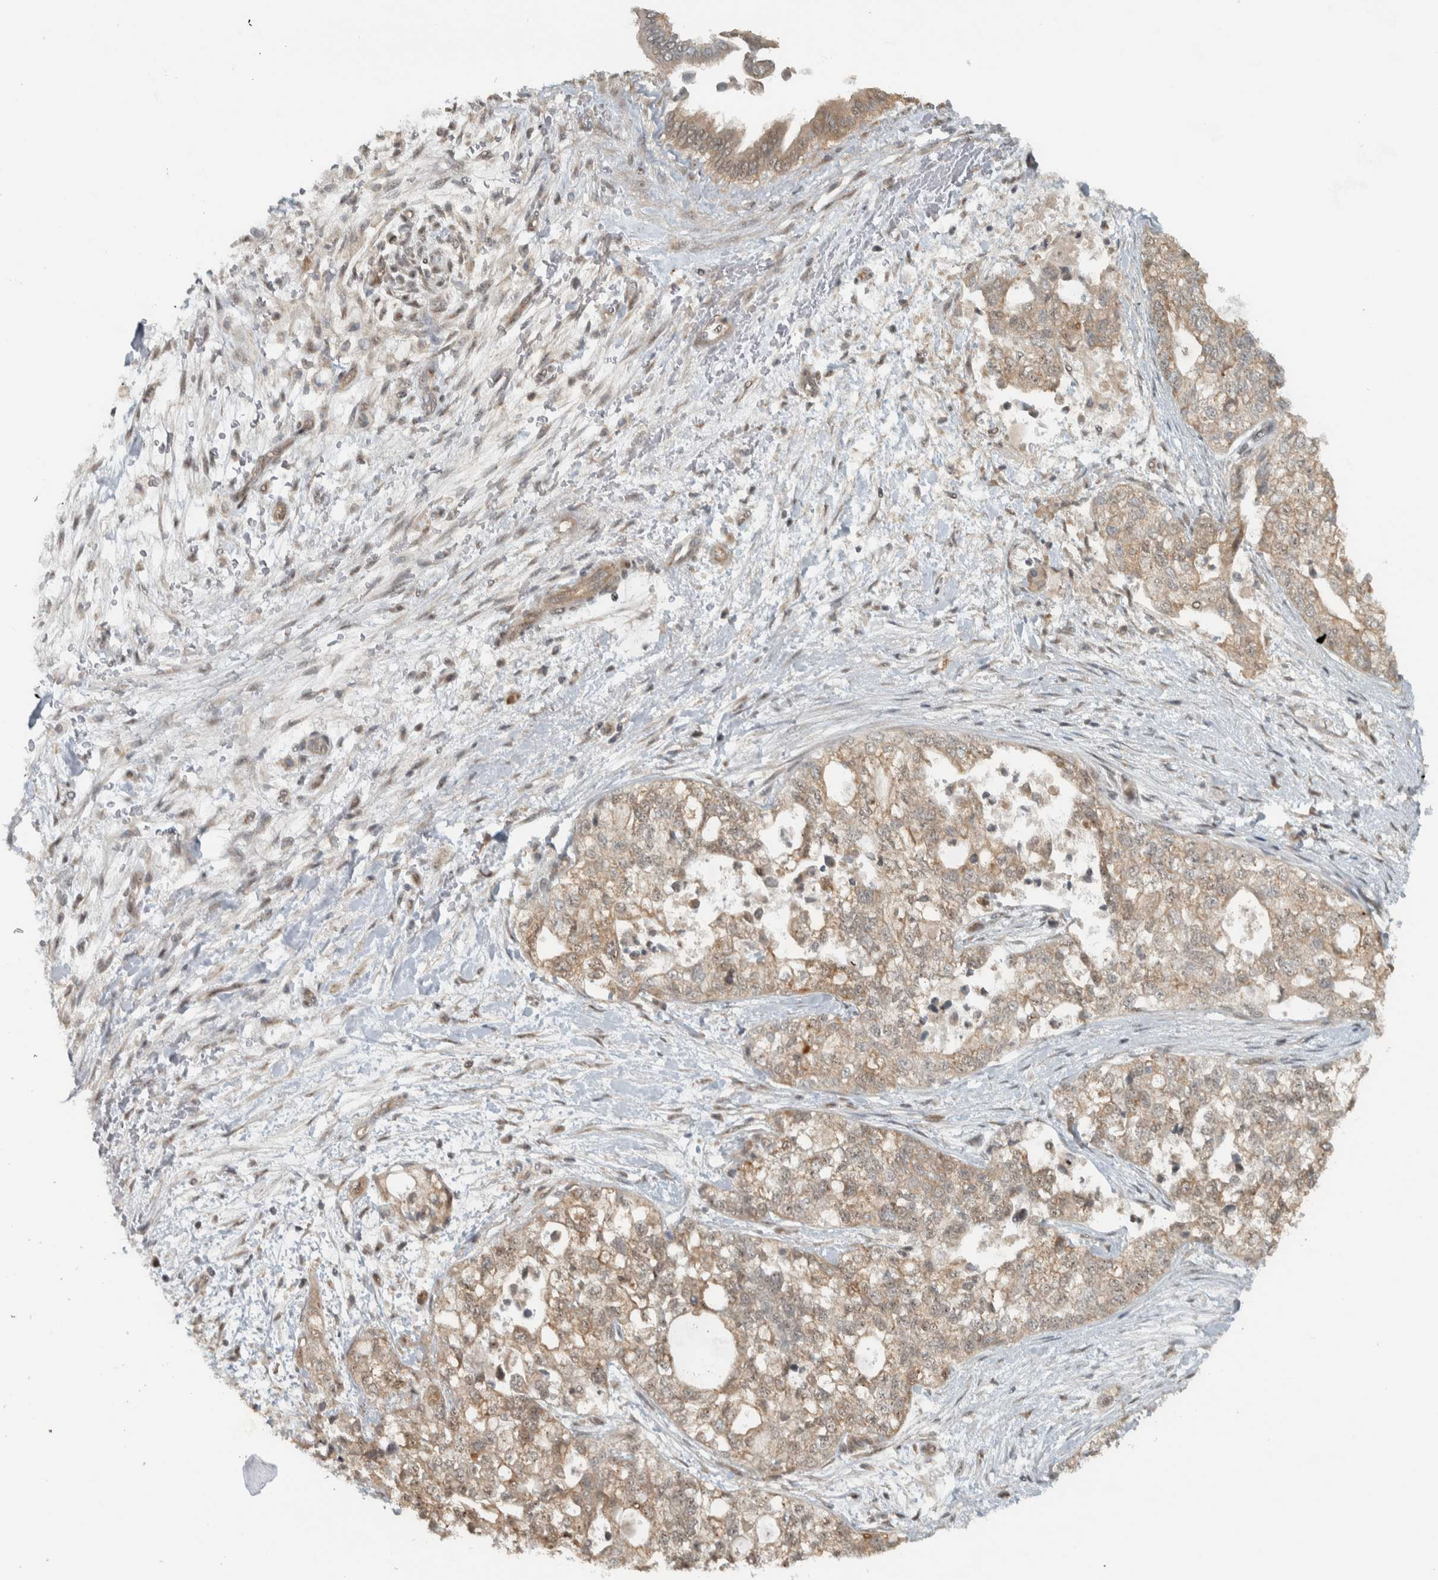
{"staining": {"intensity": "moderate", "quantity": ">75%", "location": "cytoplasmic/membranous,nuclear"}, "tissue": "pancreatic cancer", "cell_type": "Tumor cells", "image_type": "cancer", "snomed": [{"axis": "morphology", "description": "Adenocarcinoma, NOS"}, {"axis": "topography", "description": "Pancreas"}], "caption": "Adenocarcinoma (pancreatic) stained for a protein (brown) demonstrates moderate cytoplasmic/membranous and nuclear positive expression in about >75% of tumor cells.", "gene": "NAPG", "patient": {"sex": "male", "age": 72}}